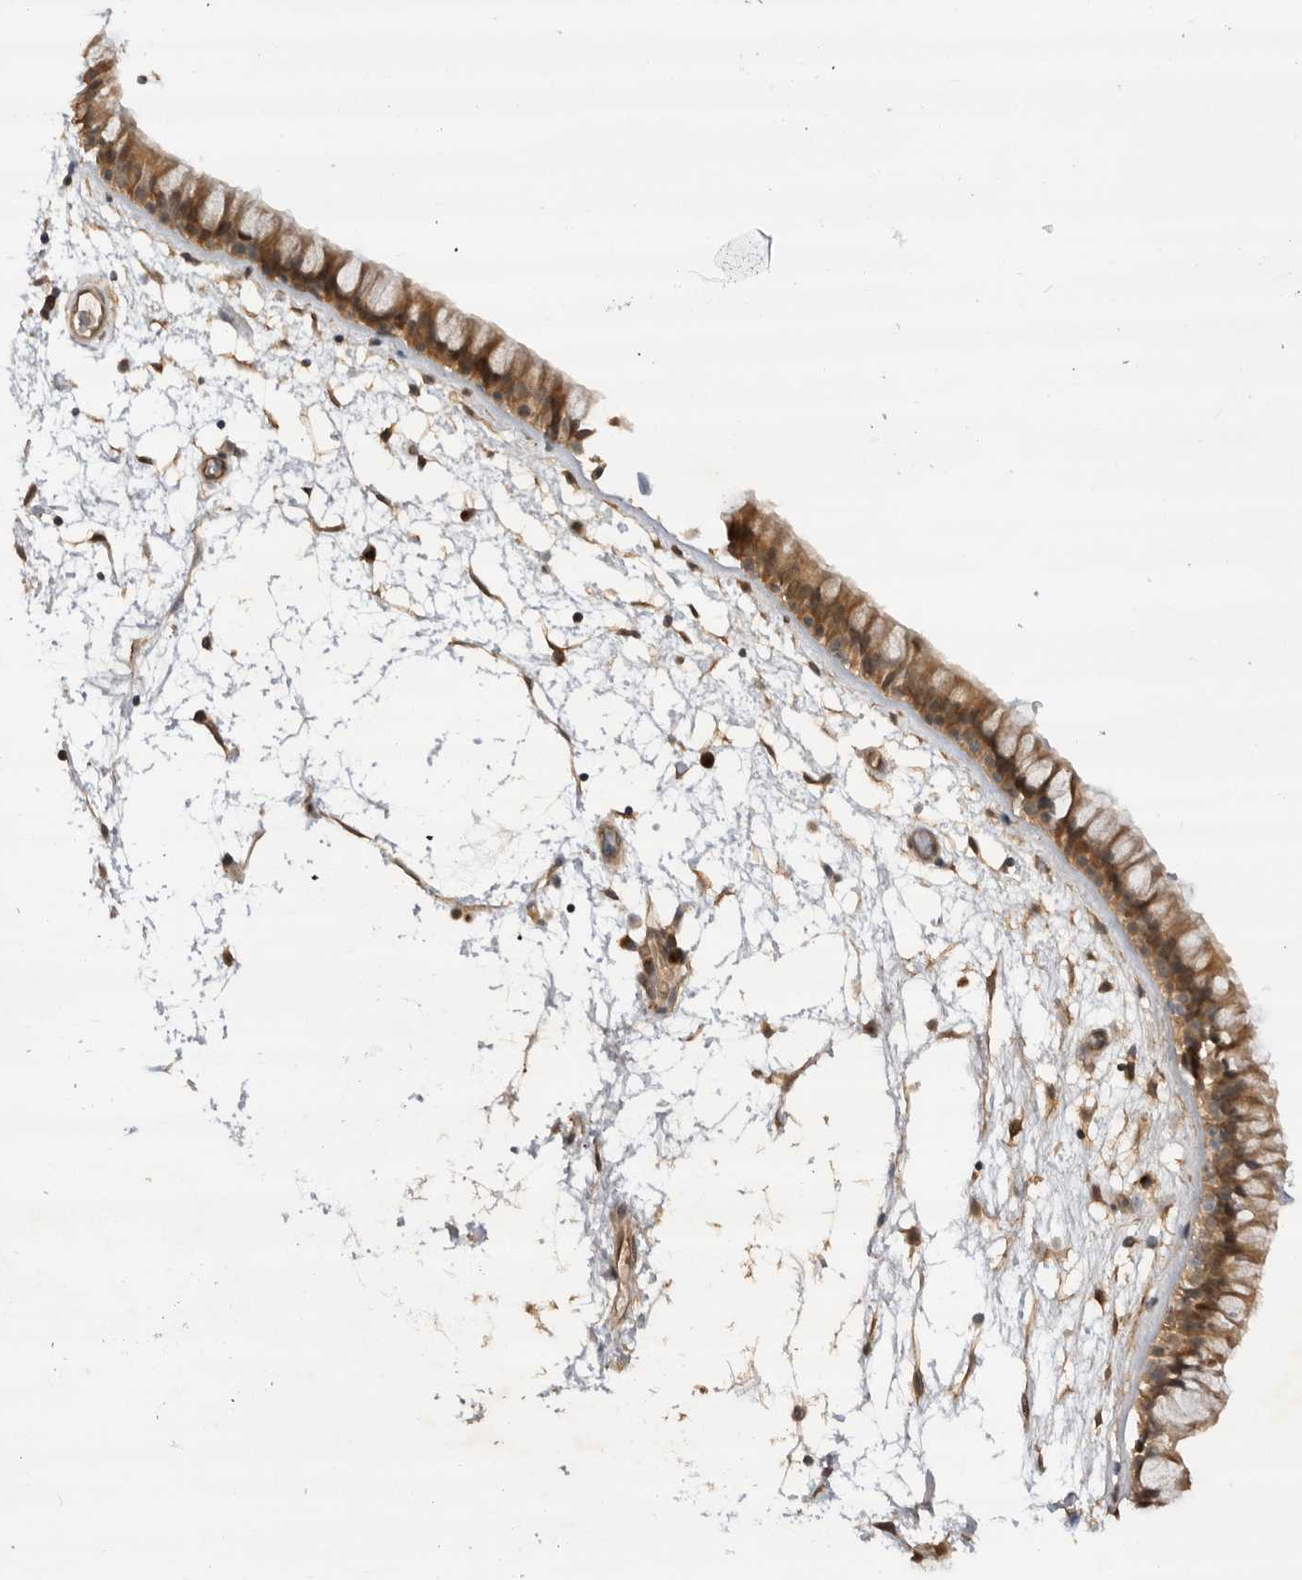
{"staining": {"intensity": "moderate", "quantity": ">75%", "location": "cytoplasmic/membranous"}, "tissue": "nasopharynx", "cell_type": "Respiratory epithelial cells", "image_type": "normal", "snomed": [{"axis": "morphology", "description": "Normal tissue, NOS"}, {"axis": "morphology", "description": "Inflammation, NOS"}, {"axis": "topography", "description": "Nasopharynx"}], "caption": "Immunohistochemistry of unremarkable nasopharynx displays medium levels of moderate cytoplasmic/membranous staining in approximately >75% of respiratory epithelial cells.", "gene": "DCAF8", "patient": {"sex": "male", "age": 48}}